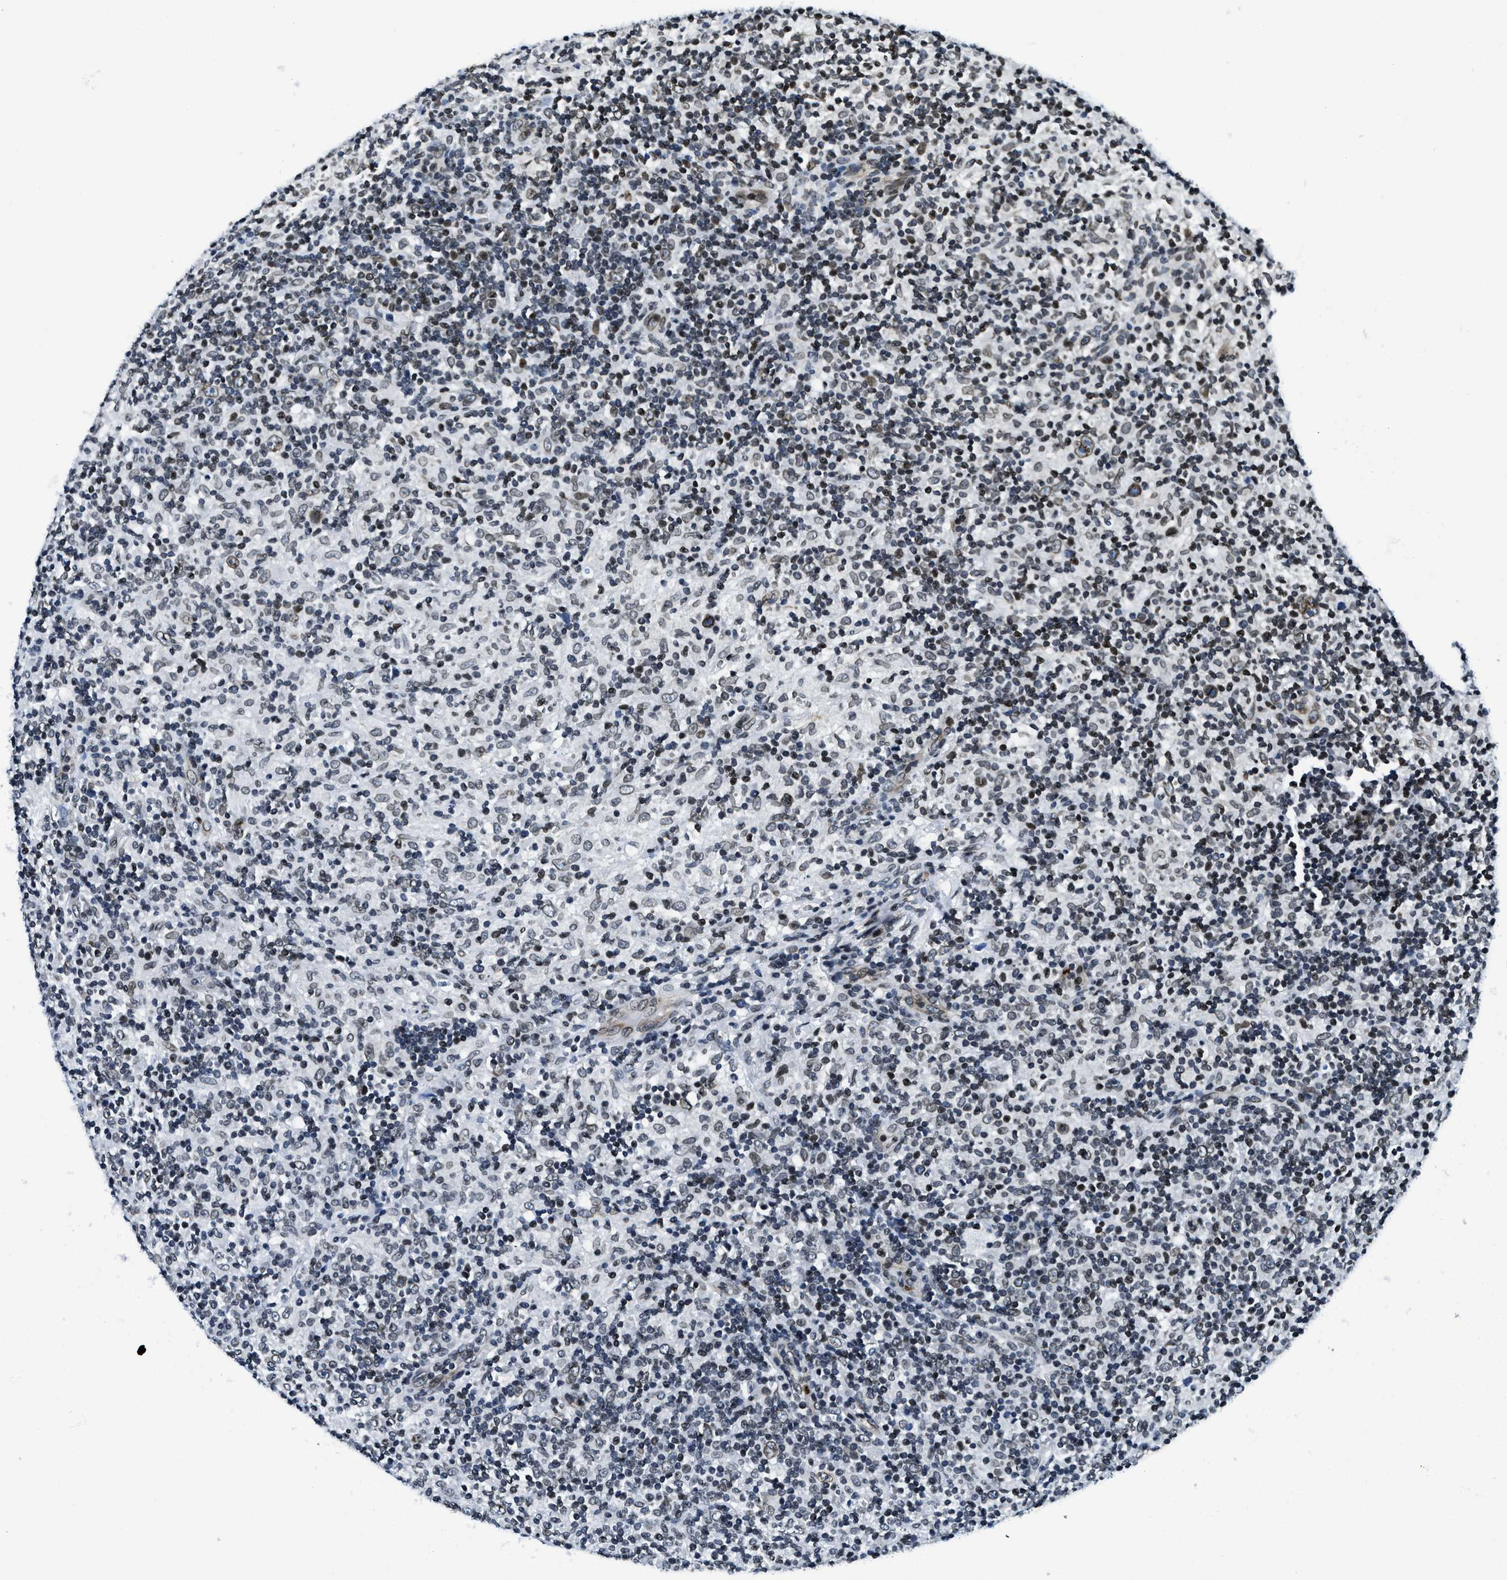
{"staining": {"intensity": "weak", "quantity": ">75%", "location": "cytoplasmic/membranous,nuclear"}, "tissue": "lymphoma", "cell_type": "Tumor cells", "image_type": "cancer", "snomed": [{"axis": "morphology", "description": "Hodgkin's disease, NOS"}, {"axis": "topography", "description": "Lymph node"}], "caption": "Weak cytoplasmic/membranous and nuclear protein staining is seen in approximately >75% of tumor cells in Hodgkin's disease. (DAB = brown stain, brightfield microscopy at high magnification).", "gene": "ZC3HC1", "patient": {"sex": "male", "age": 70}}